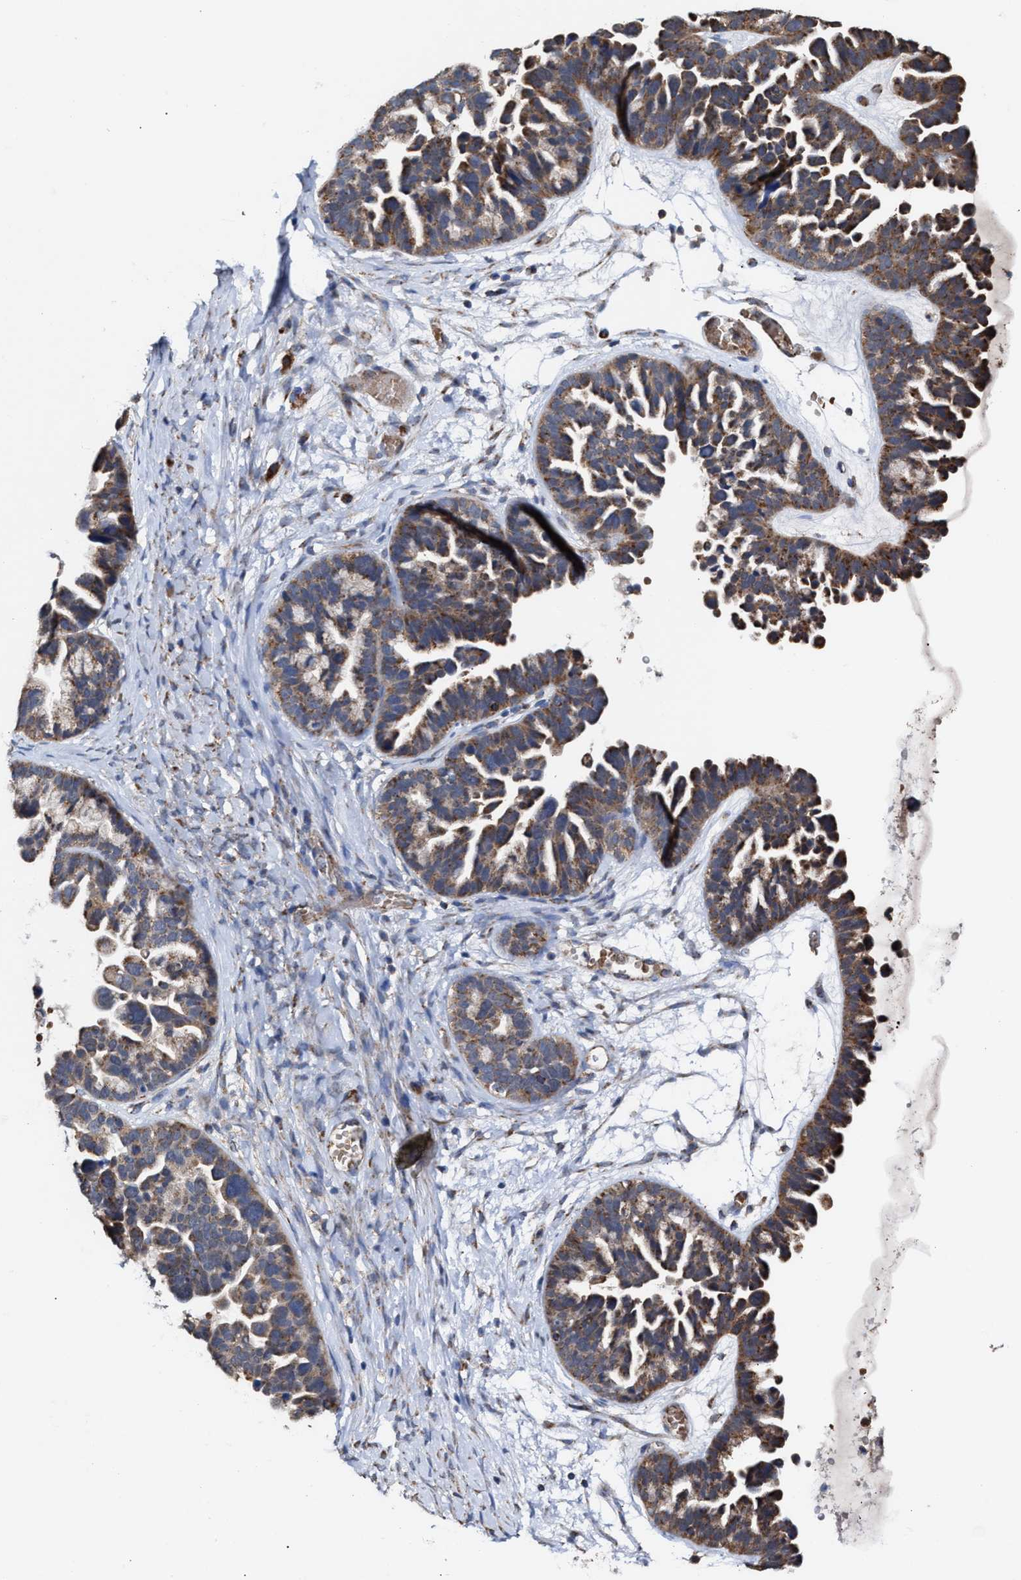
{"staining": {"intensity": "moderate", "quantity": ">75%", "location": "cytoplasmic/membranous"}, "tissue": "ovarian cancer", "cell_type": "Tumor cells", "image_type": "cancer", "snomed": [{"axis": "morphology", "description": "Cystadenocarcinoma, serous, NOS"}, {"axis": "topography", "description": "Ovary"}], "caption": "Protein expression analysis of serous cystadenocarcinoma (ovarian) exhibits moderate cytoplasmic/membranous expression in about >75% of tumor cells.", "gene": "MECR", "patient": {"sex": "female", "age": 56}}